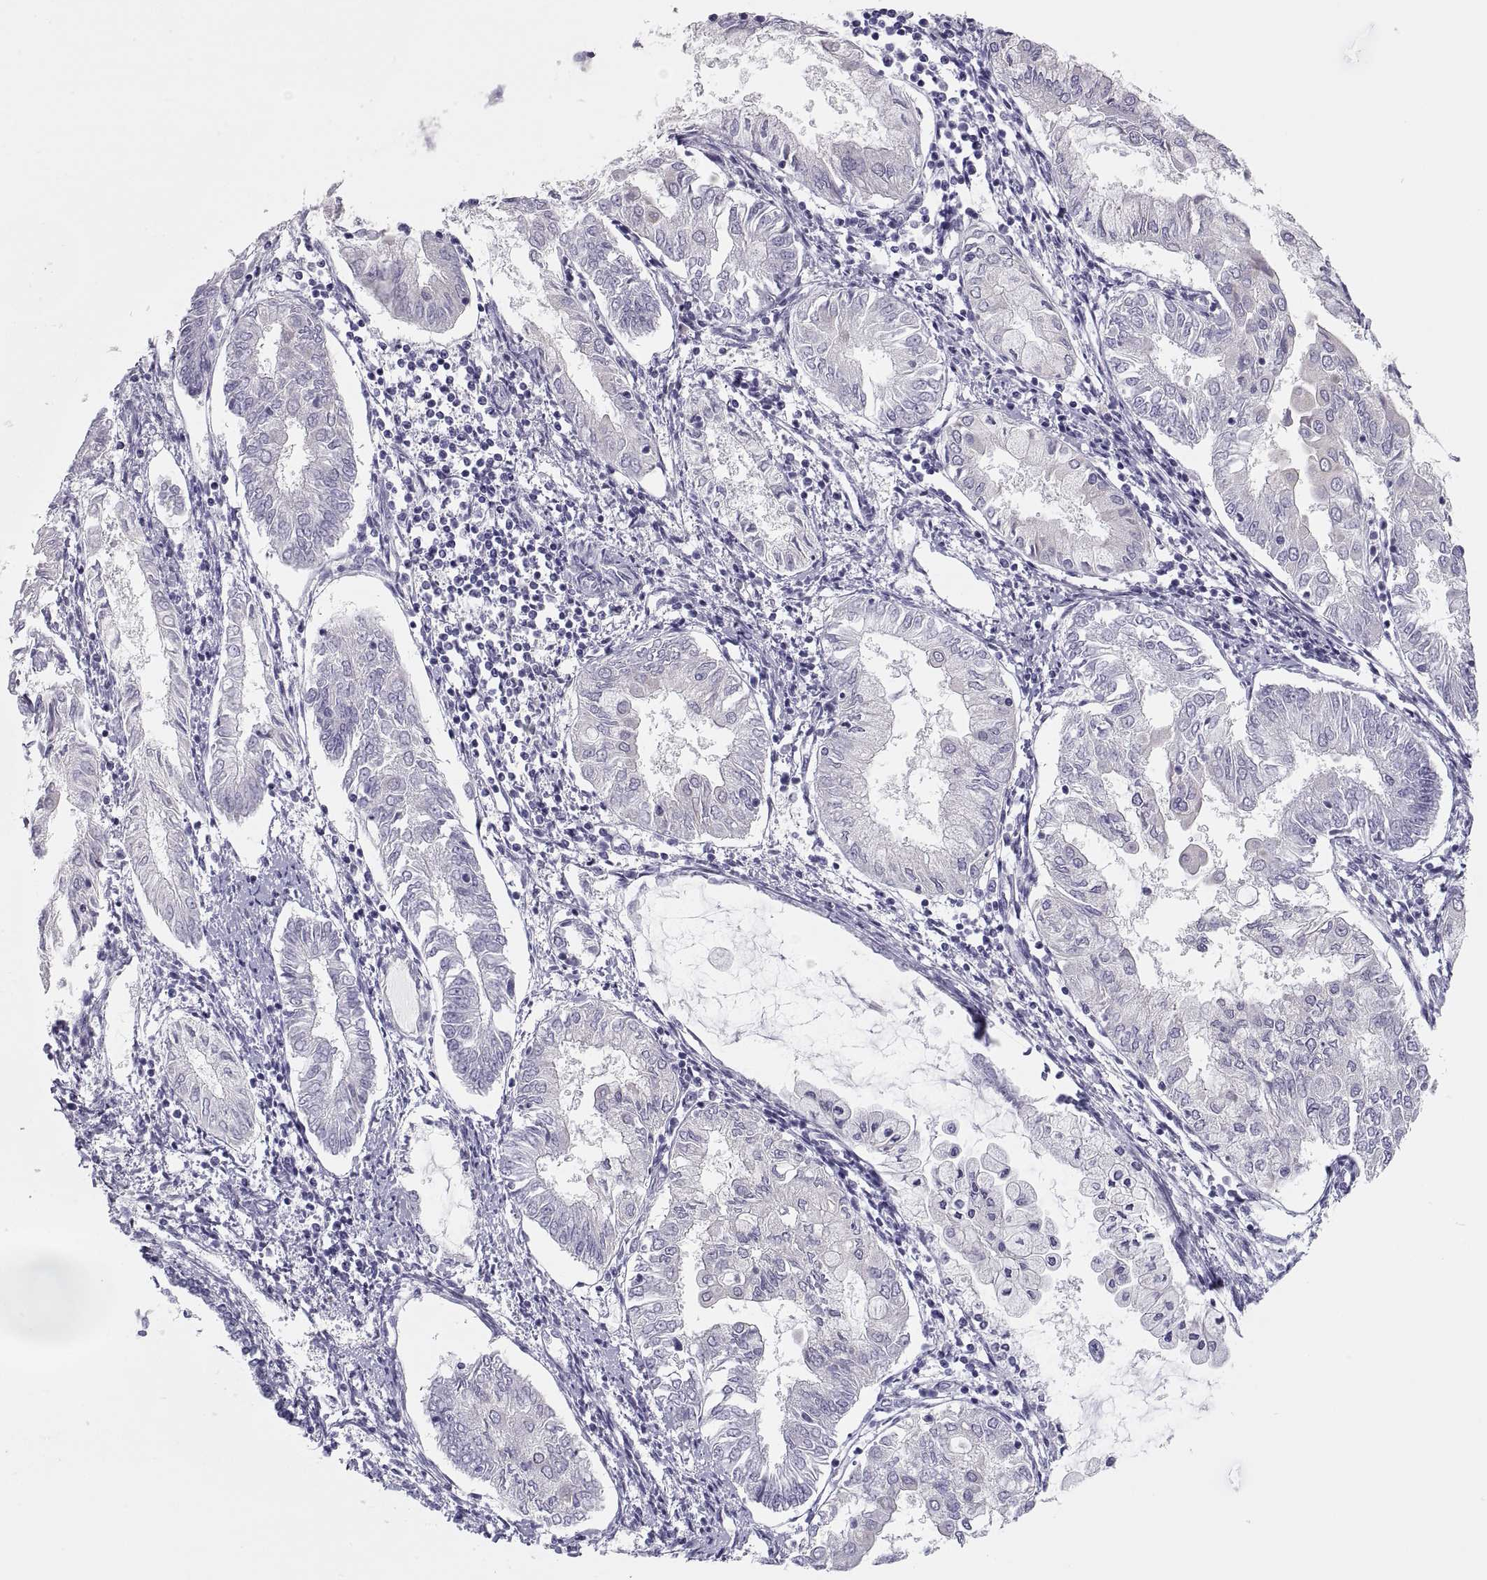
{"staining": {"intensity": "negative", "quantity": "none", "location": "none"}, "tissue": "endometrial cancer", "cell_type": "Tumor cells", "image_type": "cancer", "snomed": [{"axis": "morphology", "description": "Adenocarcinoma, NOS"}, {"axis": "topography", "description": "Endometrium"}], "caption": "Tumor cells are negative for brown protein staining in endometrial cancer.", "gene": "MAGEB2", "patient": {"sex": "female", "age": 68}}